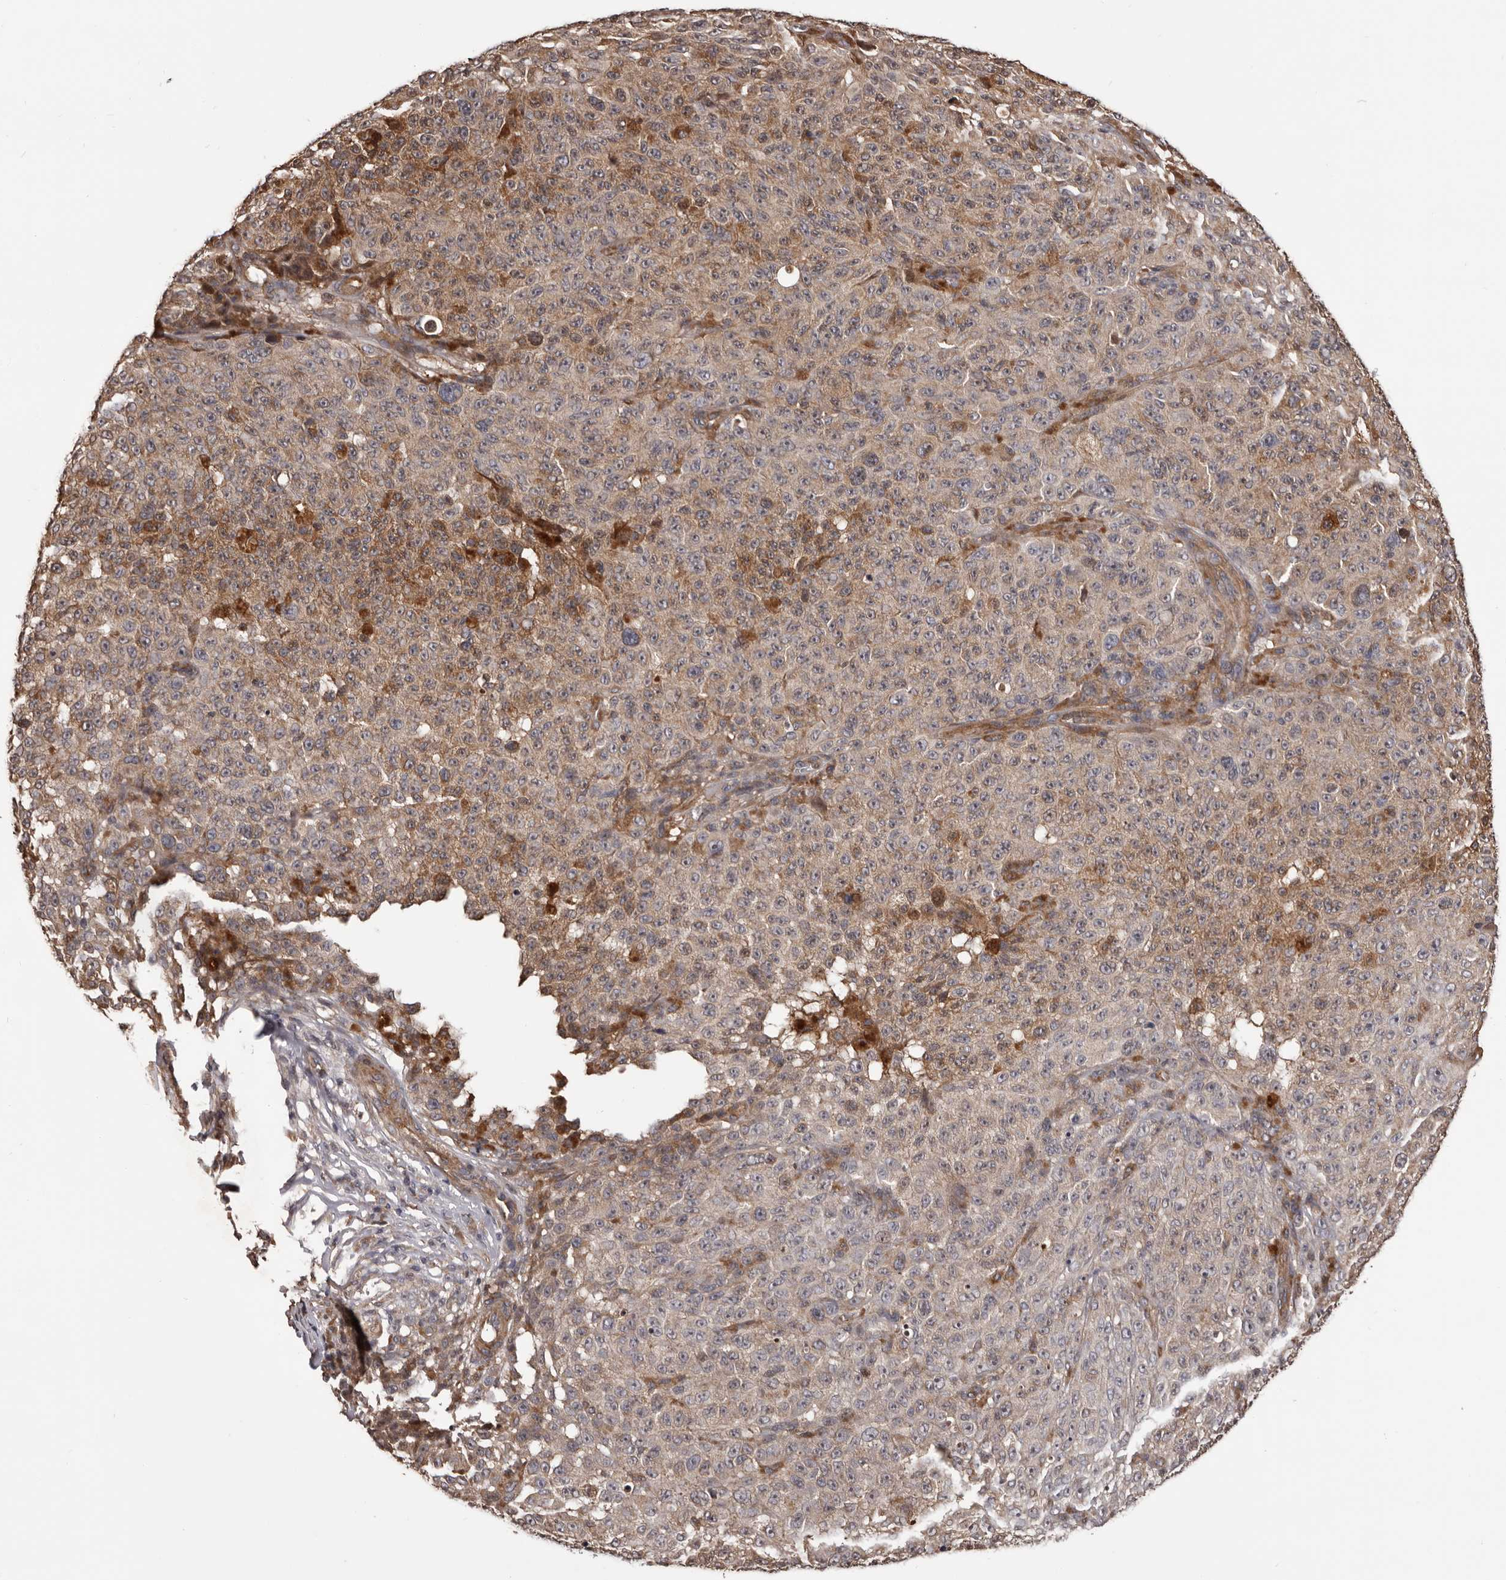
{"staining": {"intensity": "weak", "quantity": "25%-75%", "location": "cytoplasmic/membranous"}, "tissue": "melanoma", "cell_type": "Tumor cells", "image_type": "cancer", "snomed": [{"axis": "morphology", "description": "Malignant melanoma, NOS"}, {"axis": "topography", "description": "Skin"}], "caption": "IHC (DAB) staining of melanoma demonstrates weak cytoplasmic/membranous protein positivity in approximately 25%-75% of tumor cells.", "gene": "ADAMTS2", "patient": {"sex": "female", "age": 82}}